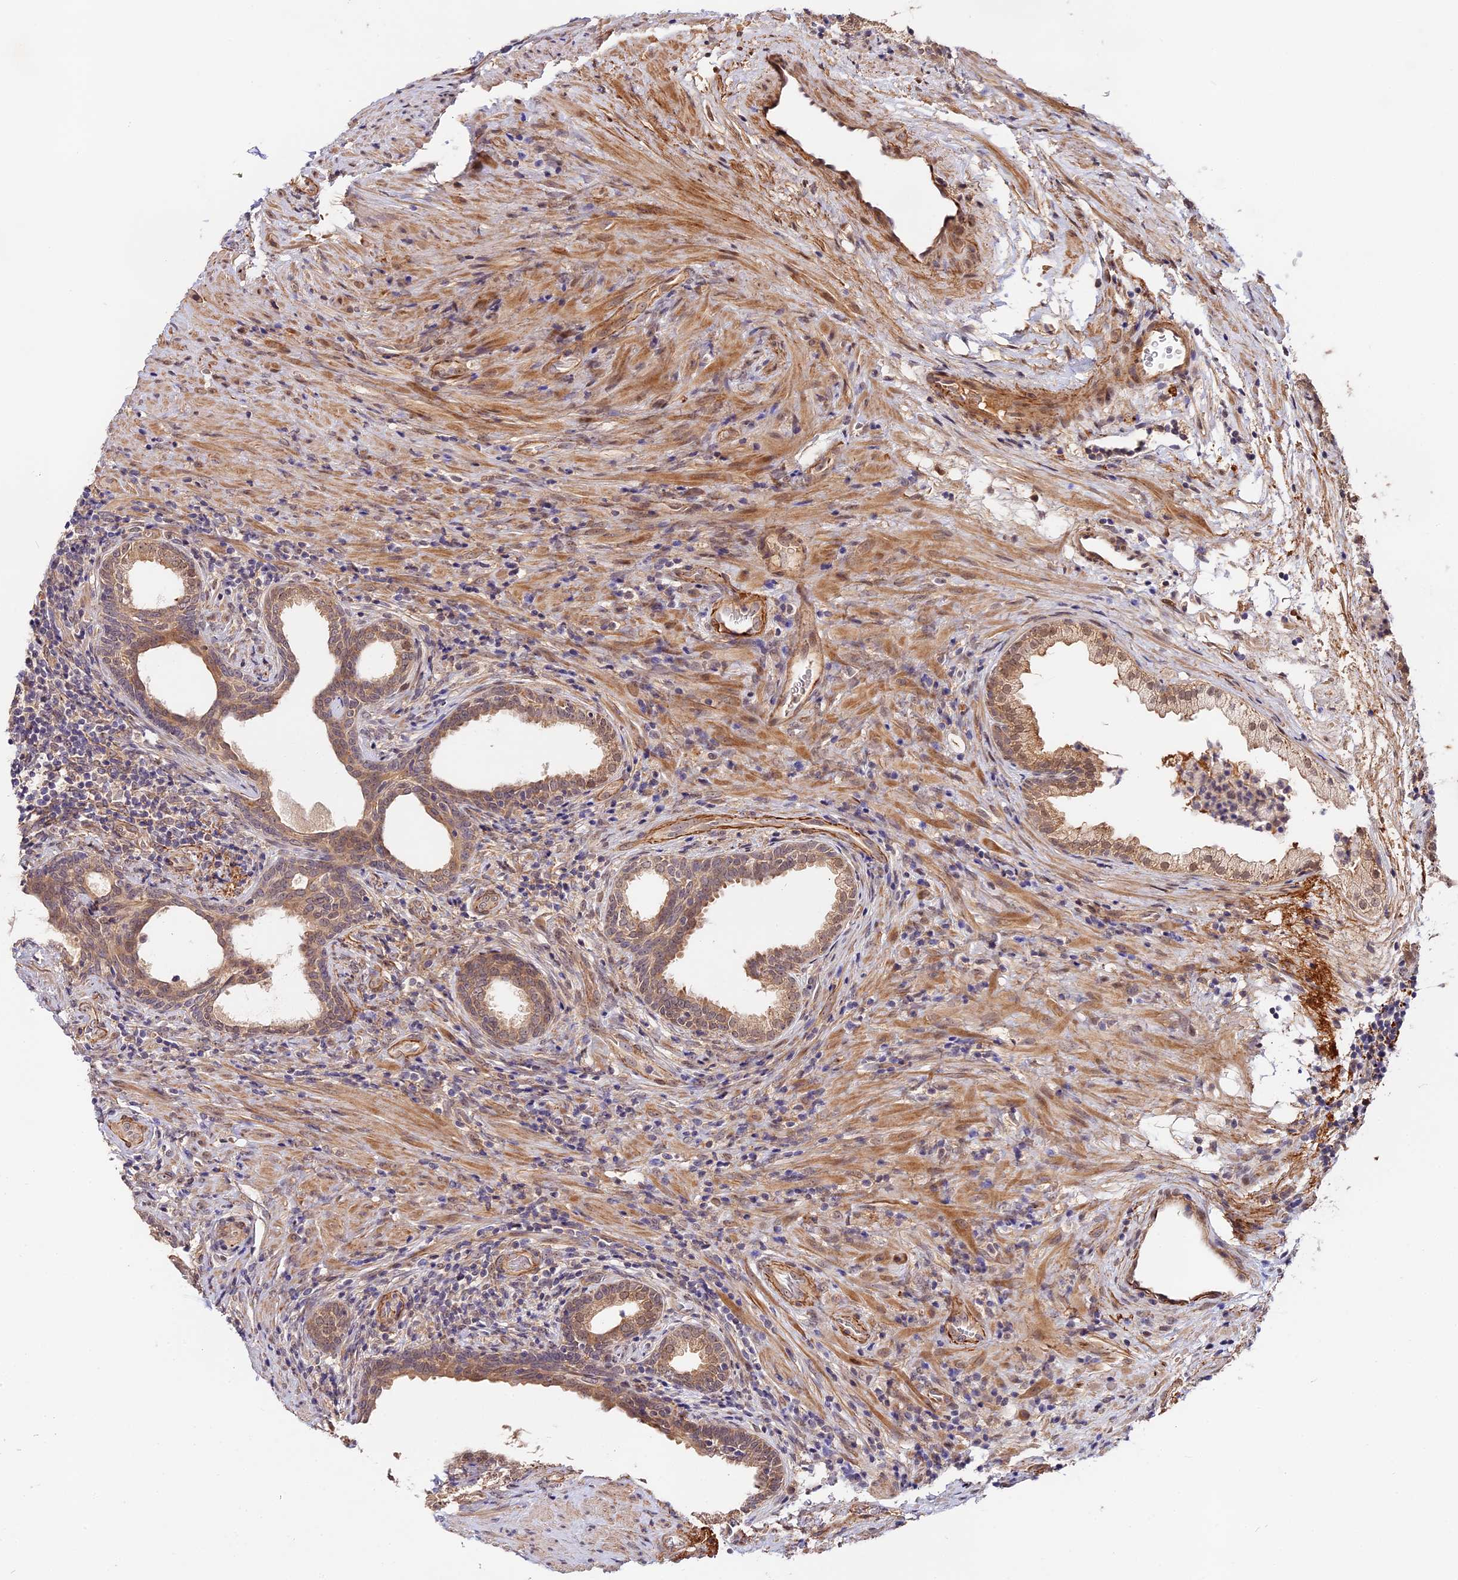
{"staining": {"intensity": "weak", "quantity": ">75%", "location": "cytoplasmic/membranous,nuclear"}, "tissue": "prostate", "cell_type": "Glandular cells", "image_type": "normal", "snomed": [{"axis": "morphology", "description": "Normal tissue, NOS"}, {"axis": "topography", "description": "Prostate"}], "caption": "Immunohistochemistry (IHC) photomicrograph of benign prostate: prostate stained using IHC reveals low levels of weak protein expression localized specifically in the cytoplasmic/membranous,nuclear of glandular cells, appearing as a cytoplasmic/membranous,nuclear brown color.", "gene": "IMPACT", "patient": {"sex": "male", "age": 76}}